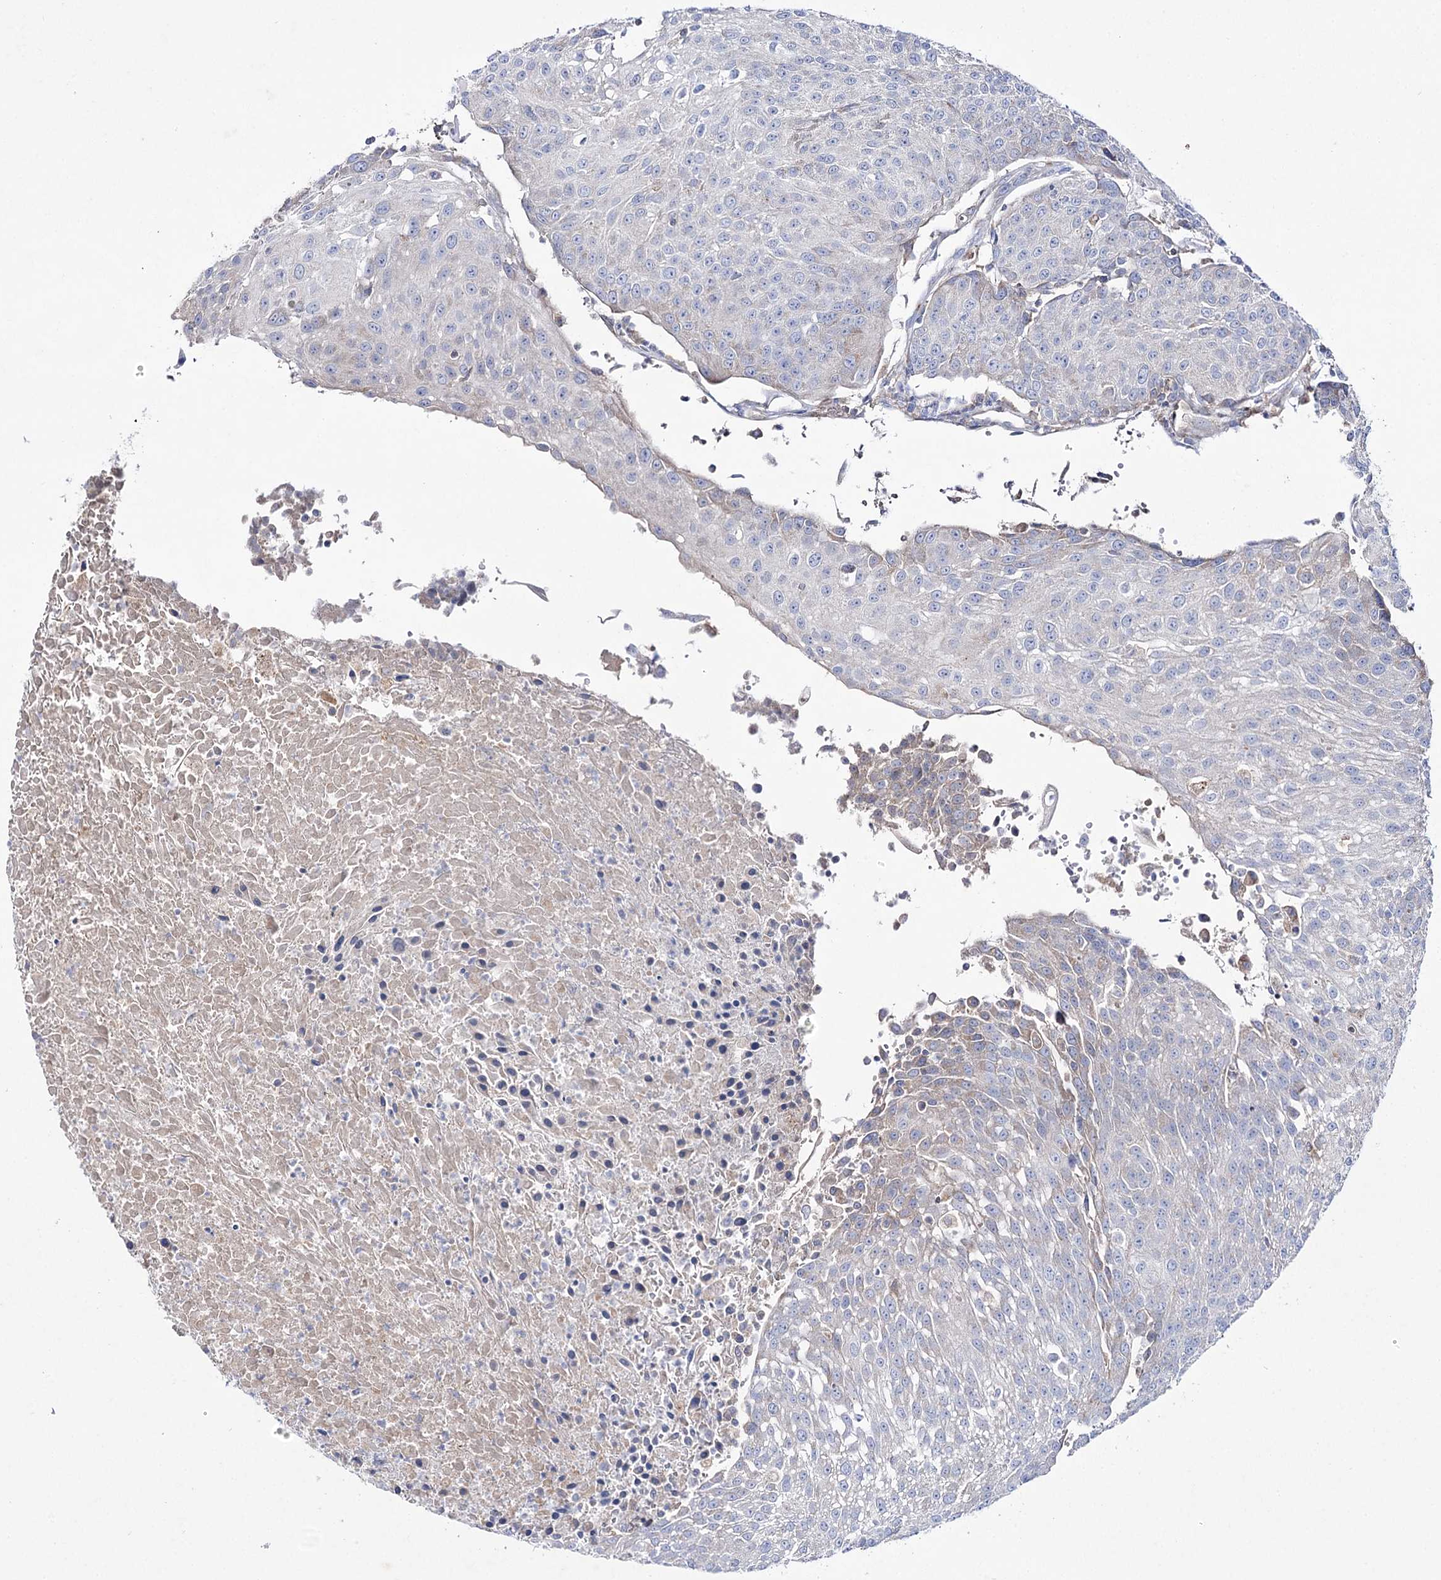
{"staining": {"intensity": "negative", "quantity": "none", "location": "none"}, "tissue": "urothelial cancer", "cell_type": "Tumor cells", "image_type": "cancer", "snomed": [{"axis": "morphology", "description": "Urothelial carcinoma, High grade"}, {"axis": "topography", "description": "Urinary bladder"}], "caption": "This is a image of IHC staining of urothelial cancer, which shows no staining in tumor cells. The staining is performed using DAB (3,3'-diaminobenzidine) brown chromogen with nuclei counter-stained in using hematoxylin.", "gene": "NAGLU", "patient": {"sex": "female", "age": 85}}